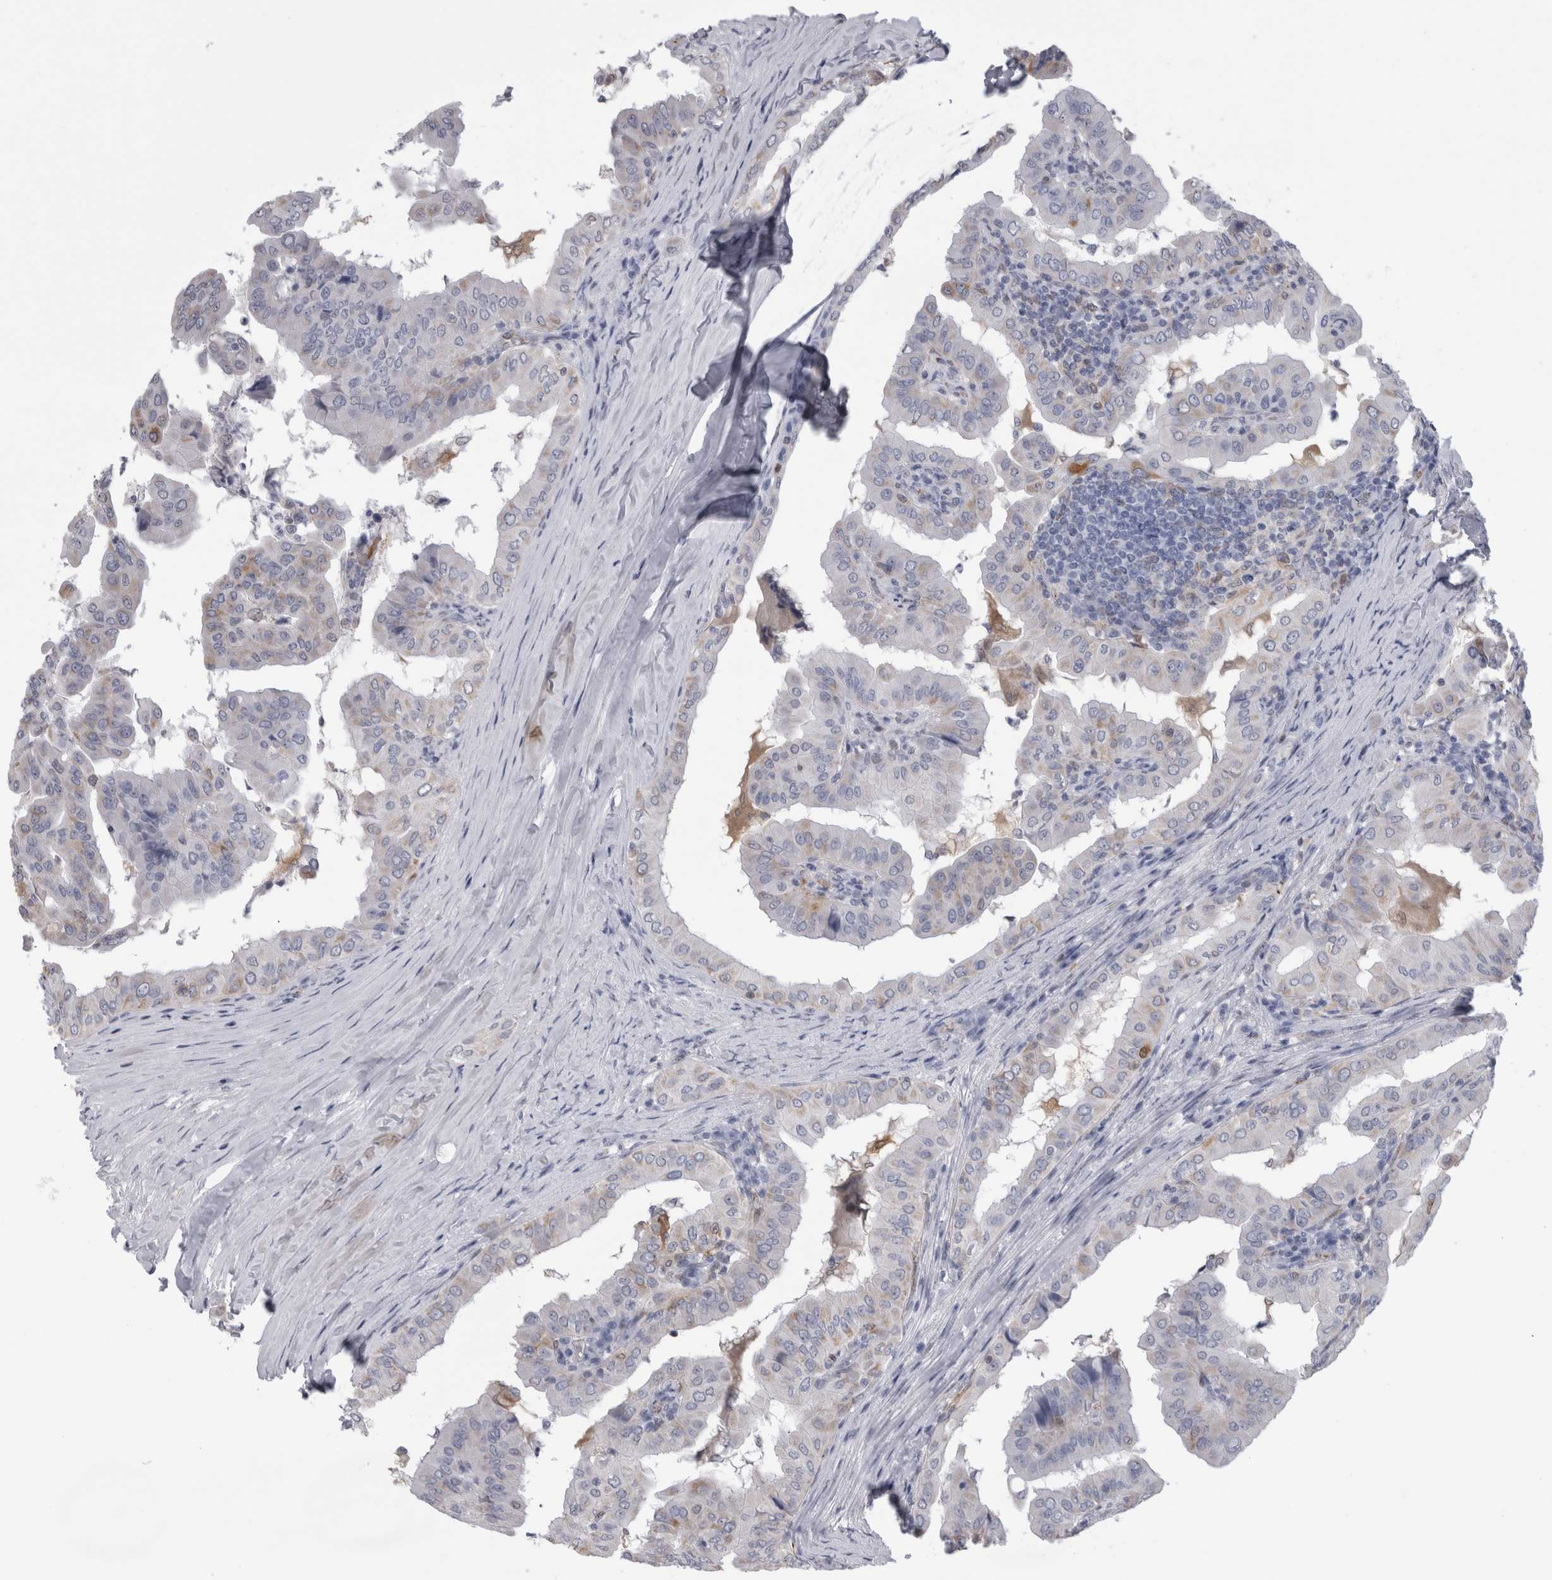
{"staining": {"intensity": "weak", "quantity": "<25%", "location": "cytoplasmic/membranous"}, "tissue": "thyroid cancer", "cell_type": "Tumor cells", "image_type": "cancer", "snomed": [{"axis": "morphology", "description": "Papillary adenocarcinoma, NOS"}, {"axis": "topography", "description": "Thyroid gland"}], "caption": "Immunohistochemical staining of human papillary adenocarcinoma (thyroid) shows no significant positivity in tumor cells.", "gene": "ACOT7", "patient": {"sex": "male", "age": 33}}